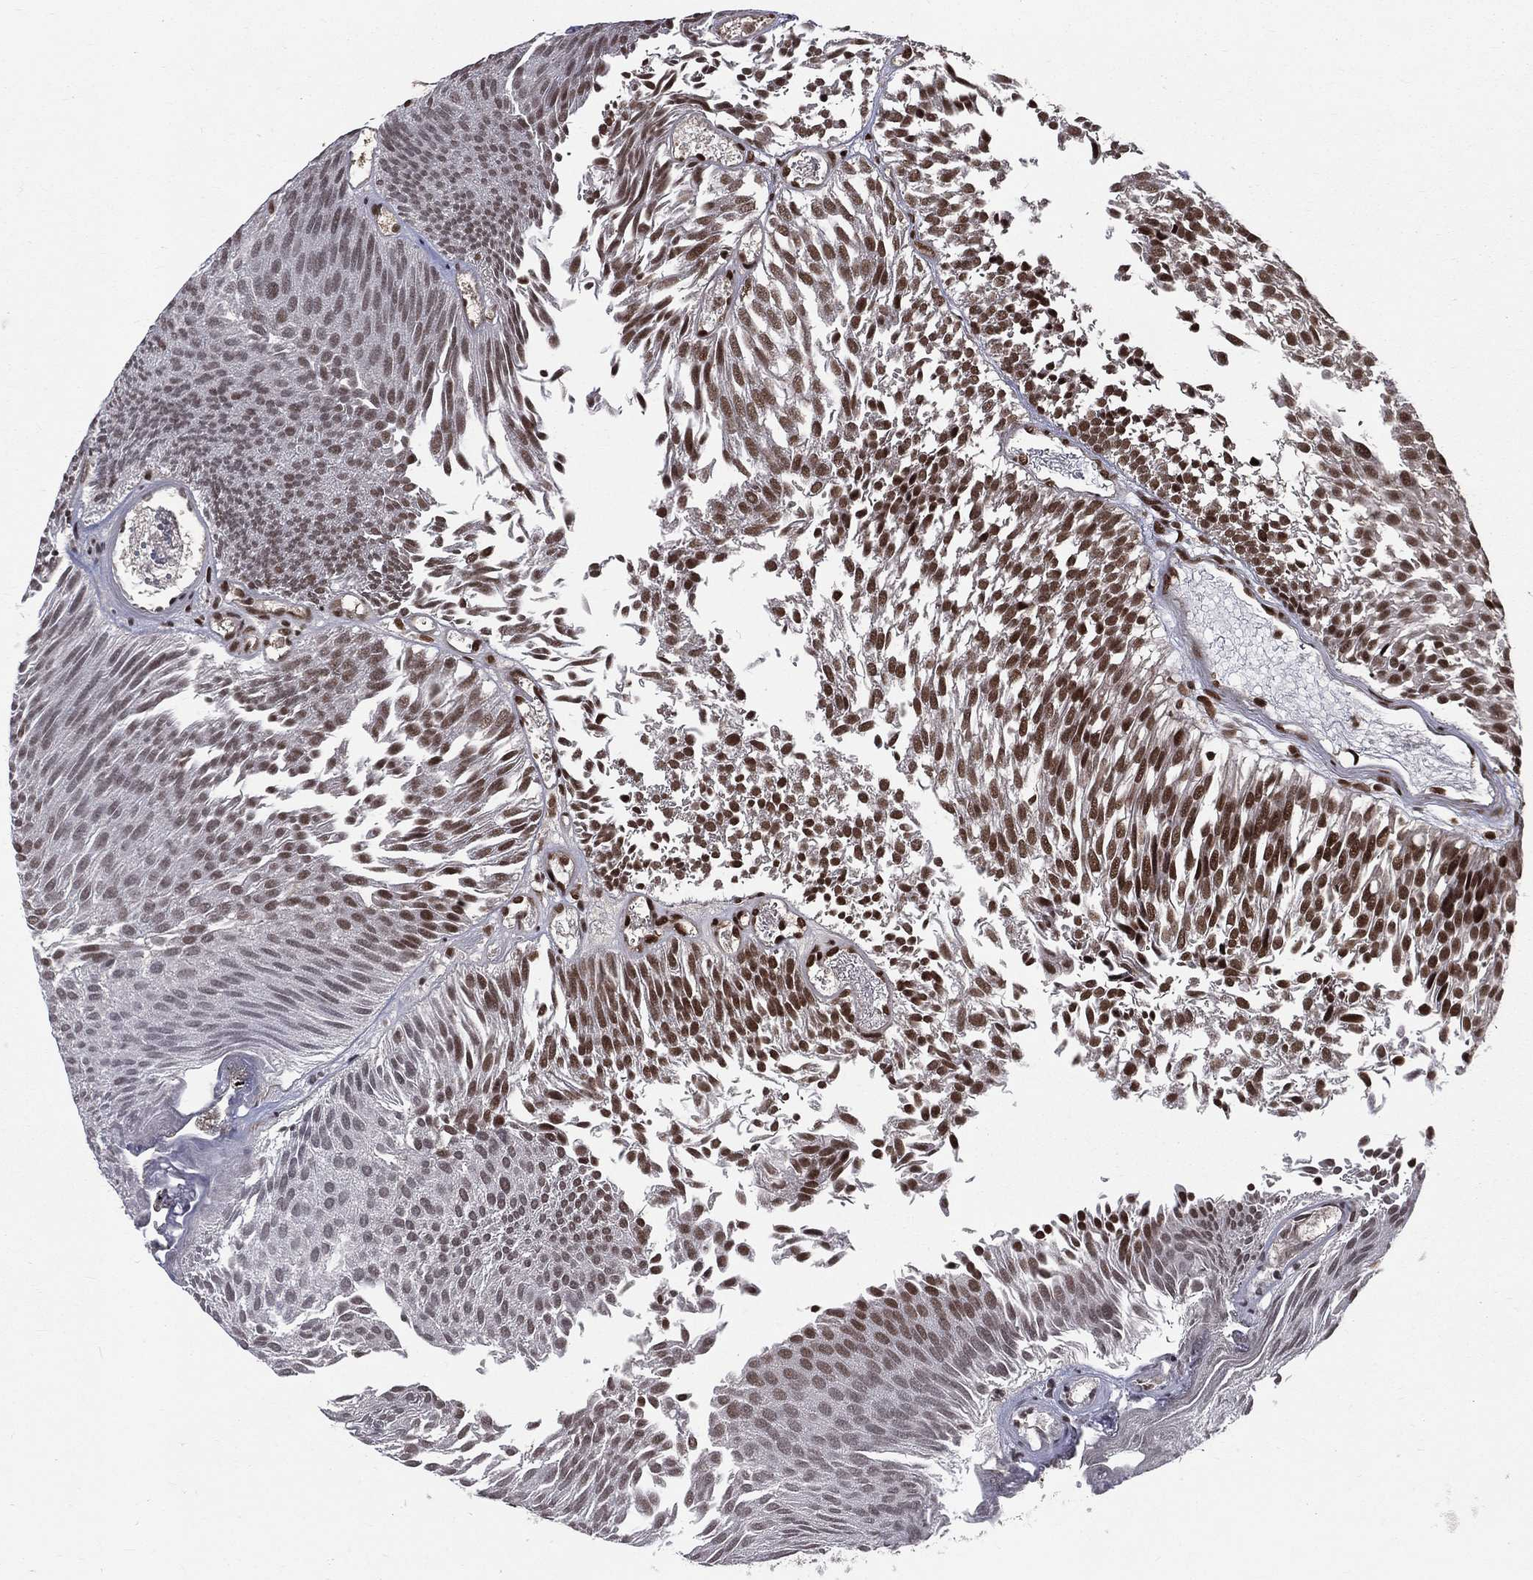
{"staining": {"intensity": "strong", "quantity": "25%-75%", "location": "nuclear"}, "tissue": "urothelial cancer", "cell_type": "Tumor cells", "image_type": "cancer", "snomed": [{"axis": "morphology", "description": "Urothelial carcinoma, Low grade"}, {"axis": "topography", "description": "Urinary bladder"}], "caption": "High-power microscopy captured an IHC histopathology image of low-grade urothelial carcinoma, revealing strong nuclear staining in about 25%-75% of tumor cells. (Stains: DAB in brown, nuclei in blue, Microscopy: brightfield microscopy at high magnification).", "gene": "SMC3", "patient": {"sex": "male", "age": 52}}